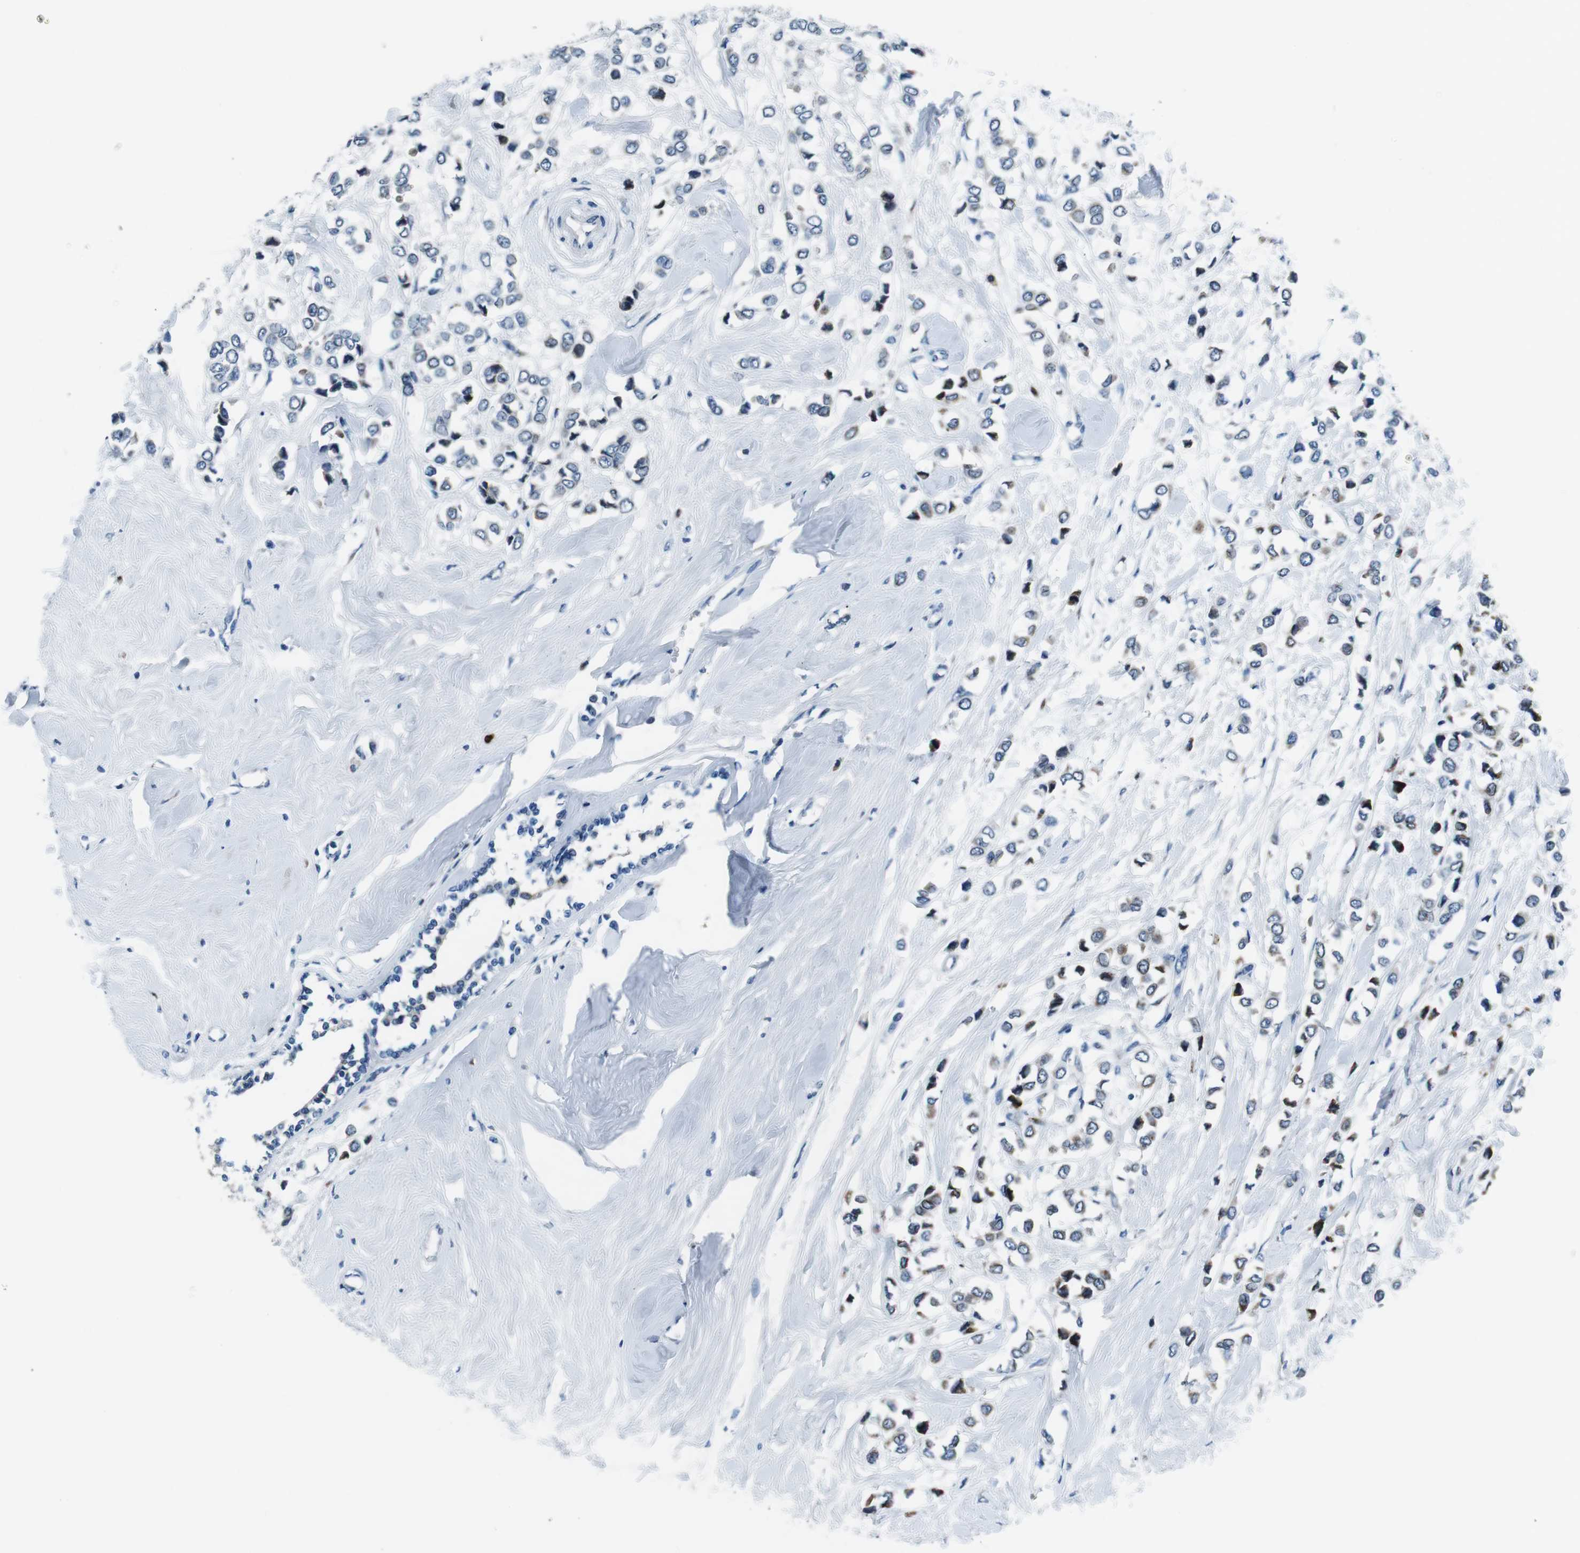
{"staining": {"intensity": "moderate", "quantity": ">75%", "location": "cytoplasmic/membranous"}, "tissue": "breast cancer", "cell_type": "Tumor cells", "image_type": "cancer", "snomed": [{"axis": "morphology", "description": "Lobular carcinoma"}, {"axis": "topography", "description": "Breast"}], "caption": "DAB immunohistochemical staining of human breast cancer exhibits moderate cytoplasmic/membranous protein expression in approximately >75% of tumor cells.", "gene": "NUCB2", "patient": {"sex": "female", "age": 51}}